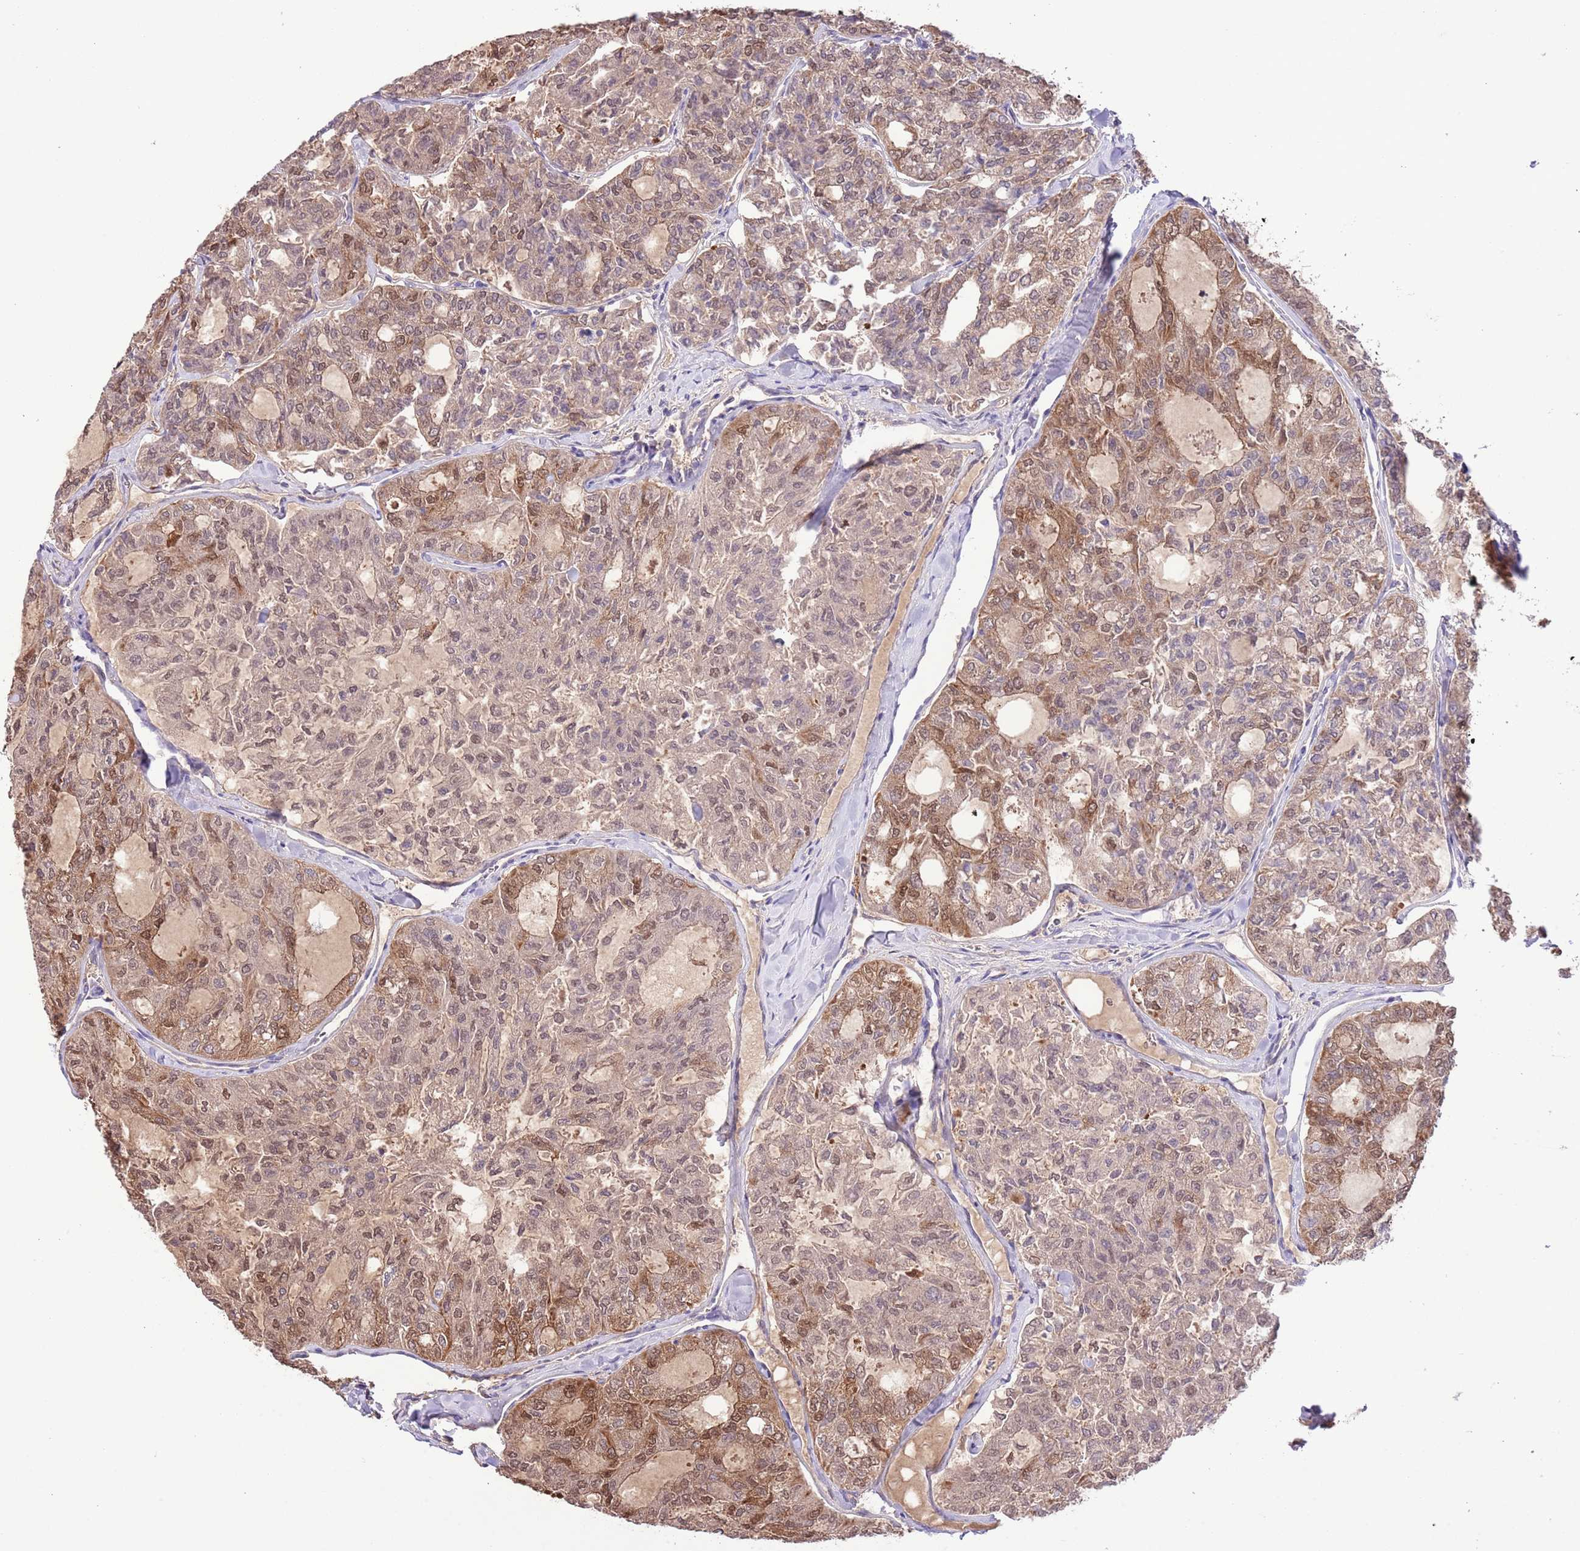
{"staining": {"intensity": "moderate", "quantity": ">75%", "location": "cytoplasmic/membranous,nuclear"}, "tissue": "thyroid cancer", "cell_type": "Tumor cells", "image_type": "cancer", "snomed": [{"axis": "morphology", "description": "Follicular adenoma carcinoma, NOS"}, {"axis": "topography", "description": "Thyroid gland"}], "caption": "Protein expression analysis of follicular adenoma carcinoma (thyroid) displays moderate cytoplasmic/membranous and nuclear staining in about >75% of tumor cells. Immunohistochemistry (ihc) stains the protein in brown and the nuclei are stained blue.", "gene": "PRR32", "patient": {"sex": "male", "age": 75}}